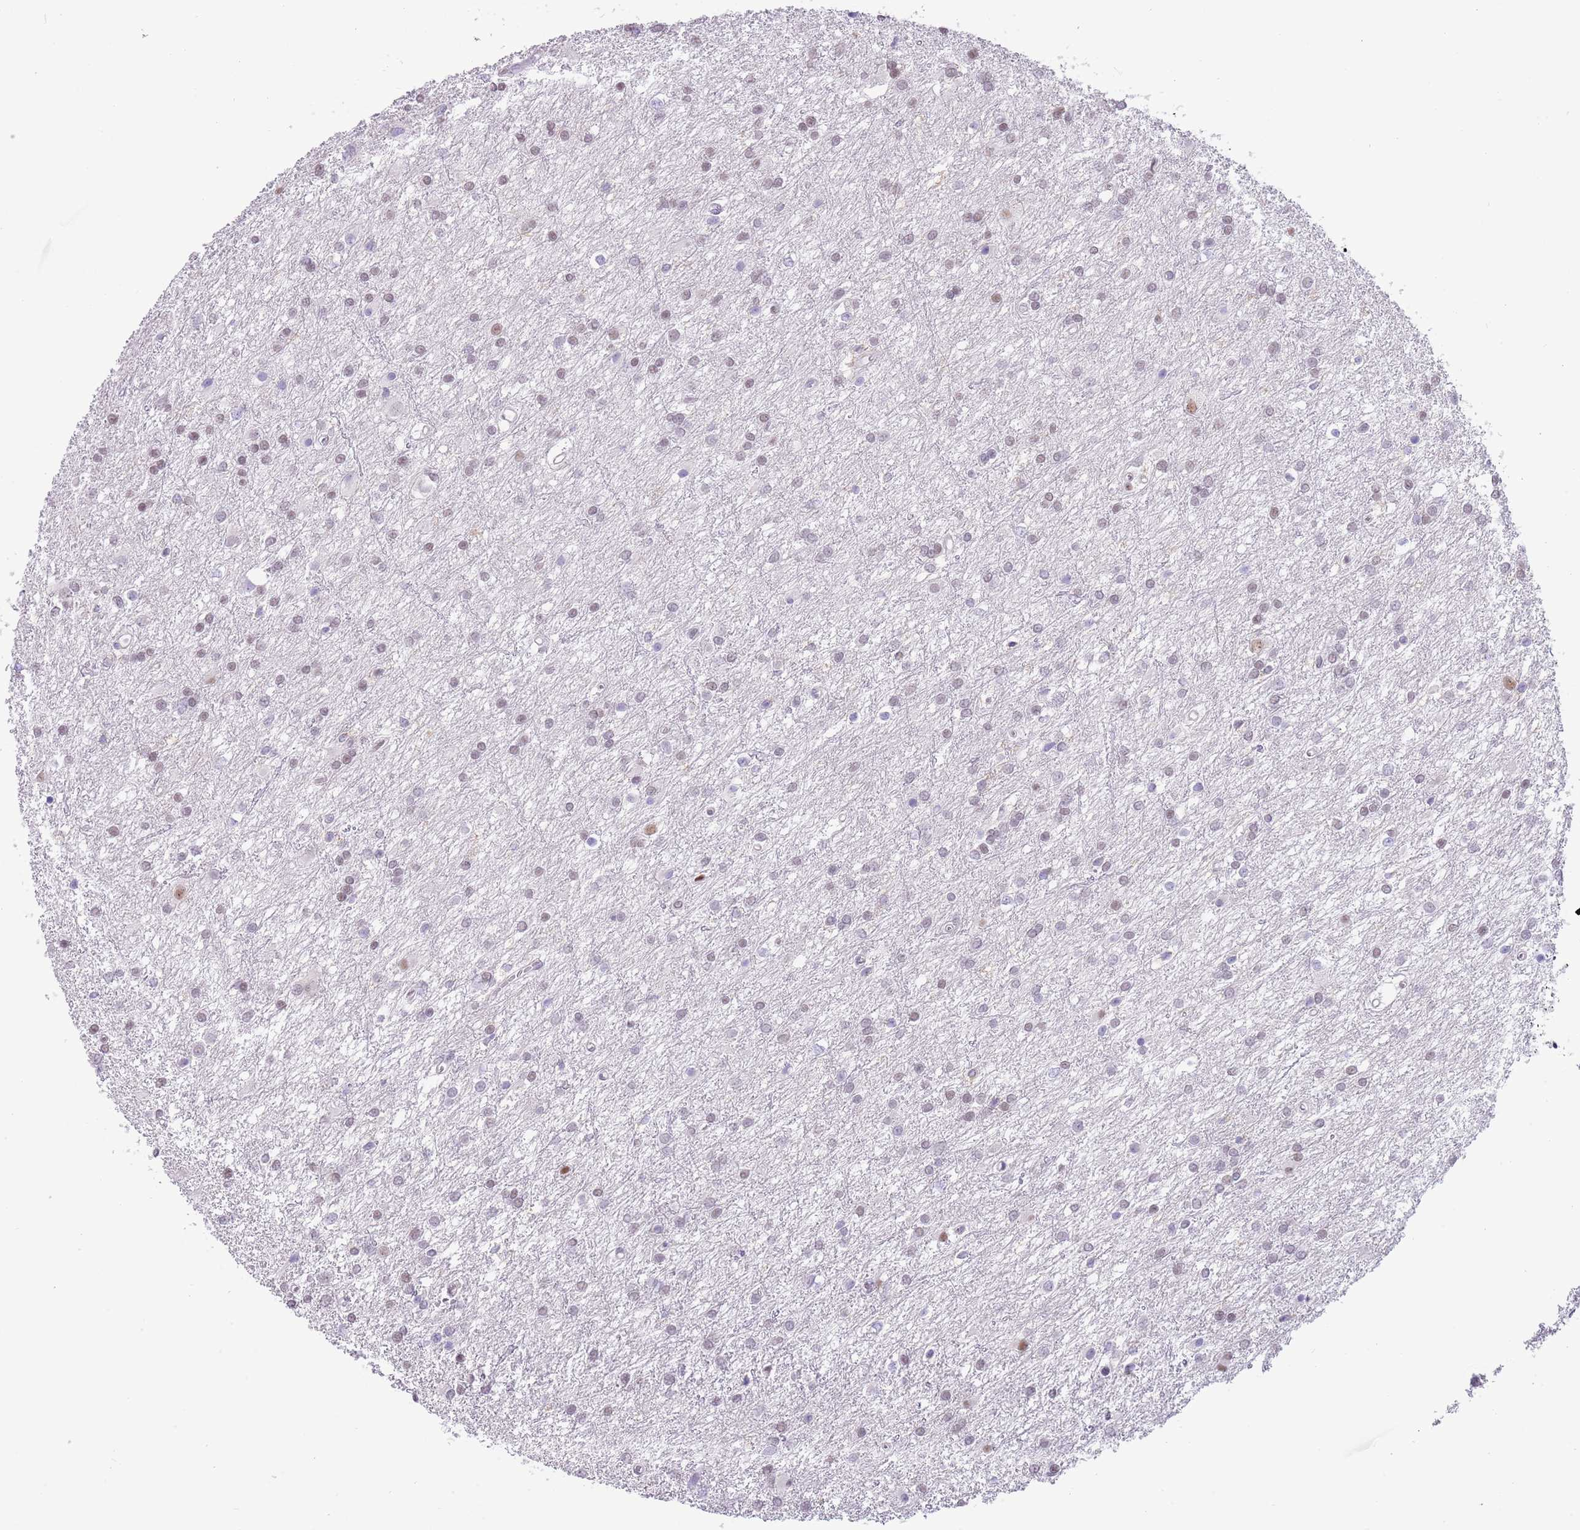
{"staining": {"intensity": "weak", "quantity": "<25%", "location": "nuclear"}, "tissue": "glioma", "cell_type": "Tumor cells", "image_type": "cancer", "snomed": [{"axis": "morphology", "description": "Glioma, malignant, High grade"}, {"axis": "topography", "description": "Brain"}], "caption": "DAB (3,3'-diaminobenzidine) immunohistochemical staining of malignant high-grade glioma reveals no significant expression in tumor cells. (Immunohistochemistry, brightfield microscopy, high magnification).", "gene": "PPP1R17", "patient": {"sex": "female", "age": 50}}